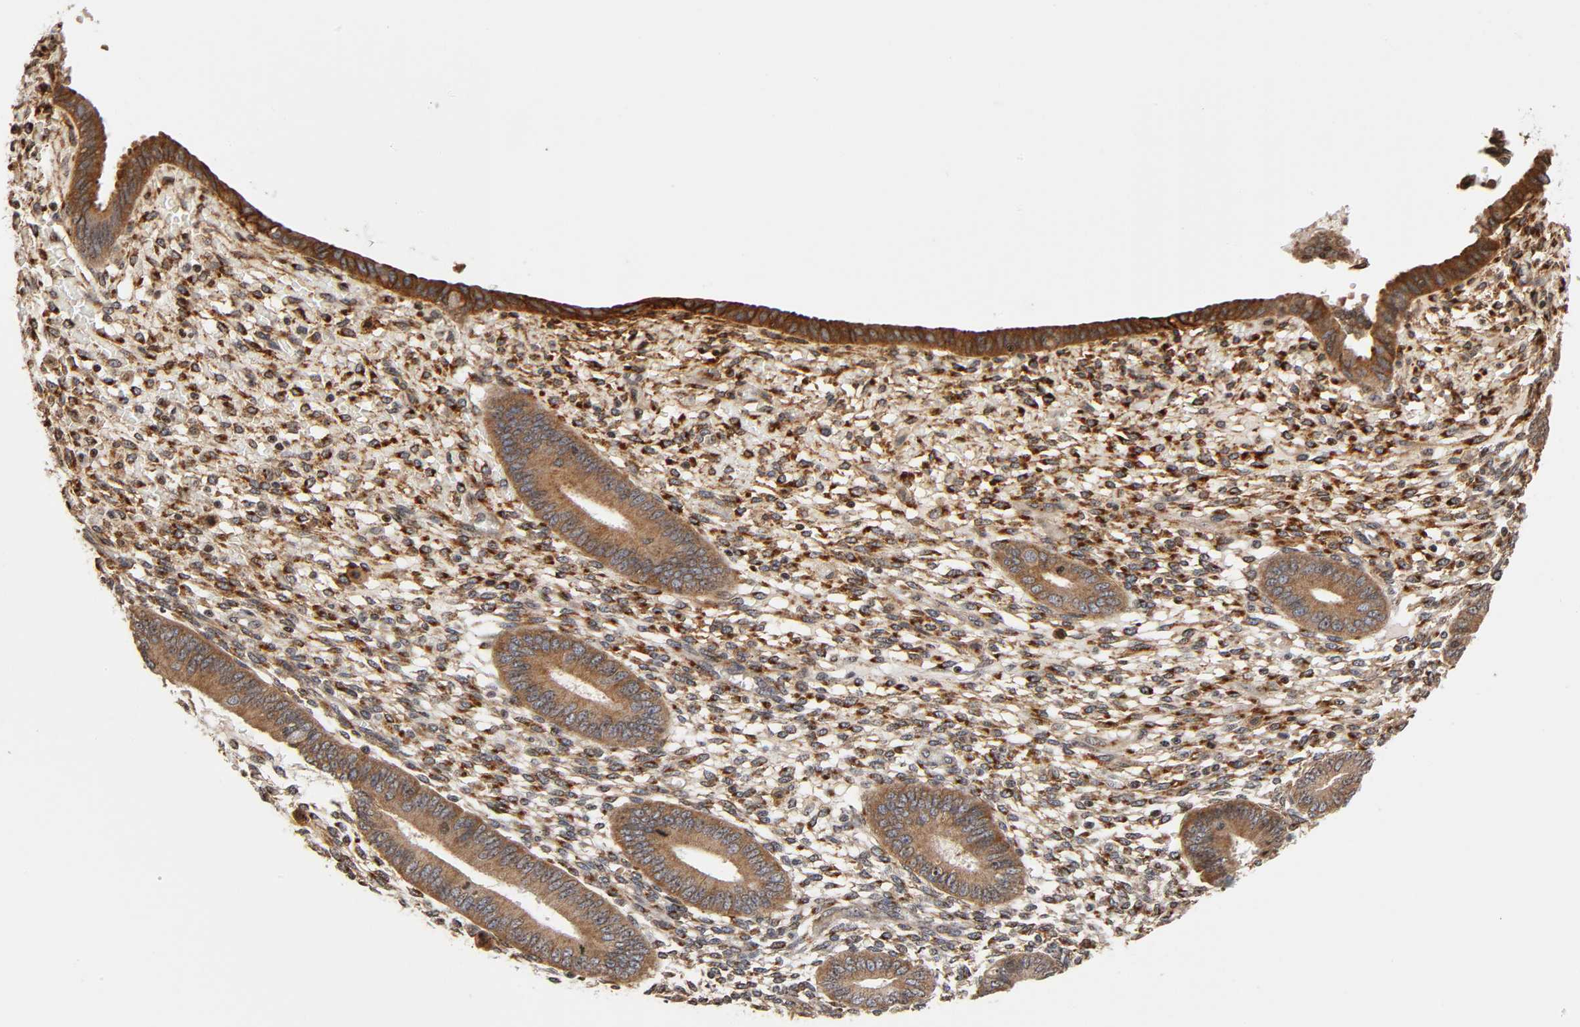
{"staining": {"intensity": "moderate", "quantity": ">75%", "location": "cytoplasmic/membranous"}, "tissue": "endometrium", "cell_type": "Cells in endometrial stroma", "image_type": "normal", "snomed": [{"axis": "morphology", "description": "Normal tissue, NOS"}, {"axis": "topography", "description": "Endometrium"}], "caption": "Normal endometrium exhibits moderate cytoplasmic/membranous staining in approximately >75% of cells in endometrial stroma, visualized by immunohistochemistry. (IHC, brightfield microscopy, high magnification).", "gene": "ITGAV", "patient": {"sex": "female", "age": 42}}